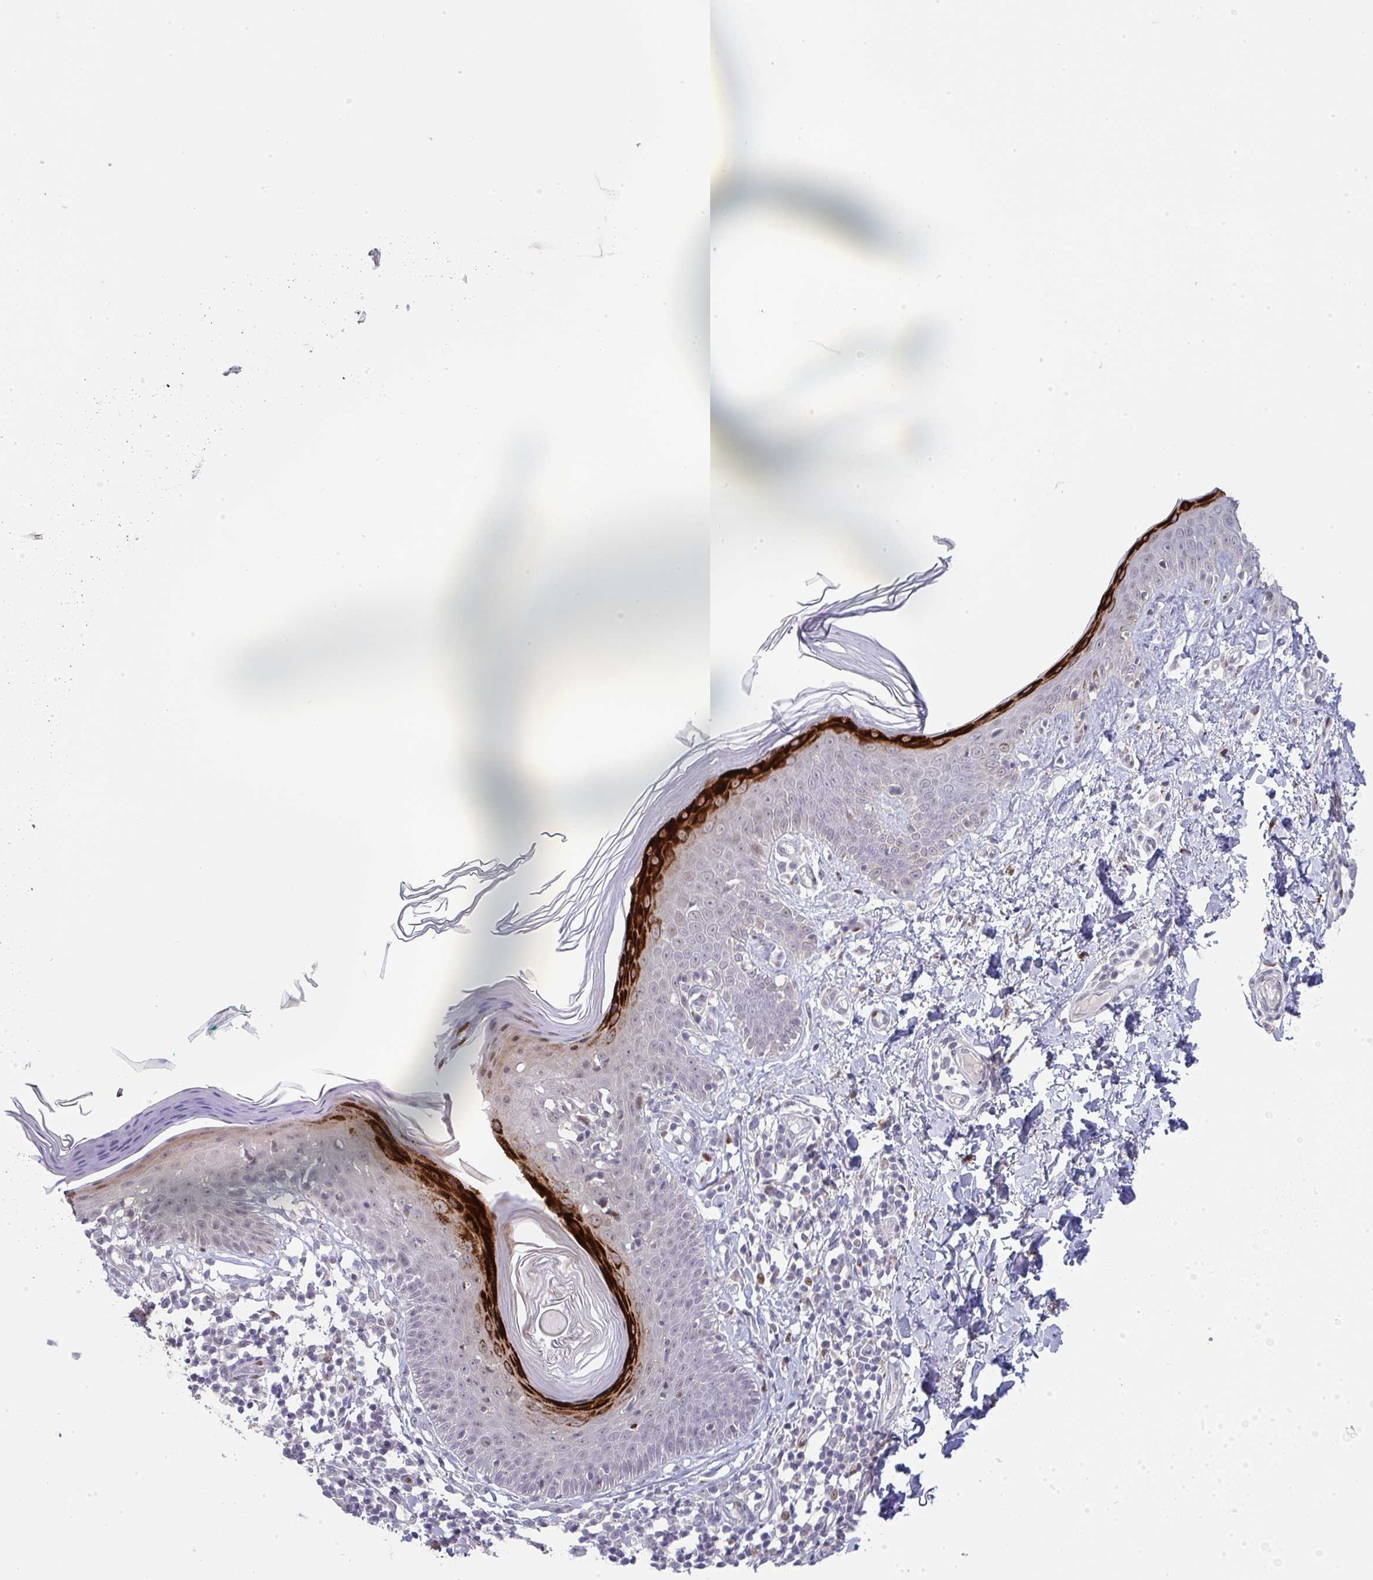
{"staining": {"intensity": "negative", "quantity": "none", "location": "none"}, "tissue": "skin", "cell_type": "Fibroblasts", "image_type": "normal", "snomed": [{"axis": "morphology", "description": "Normal tissue, NOS"}, {"axis": "topography", "description": "Skin"}, {"axis": "topography", "description": "Peripheral nerve tissue"}], "caption": "A photomicrograph of skin stained for a protein reveals no brown staining in fibroblasts.", "gene": "GALNT16", "patient": {"sex": "female", "age": 45}}